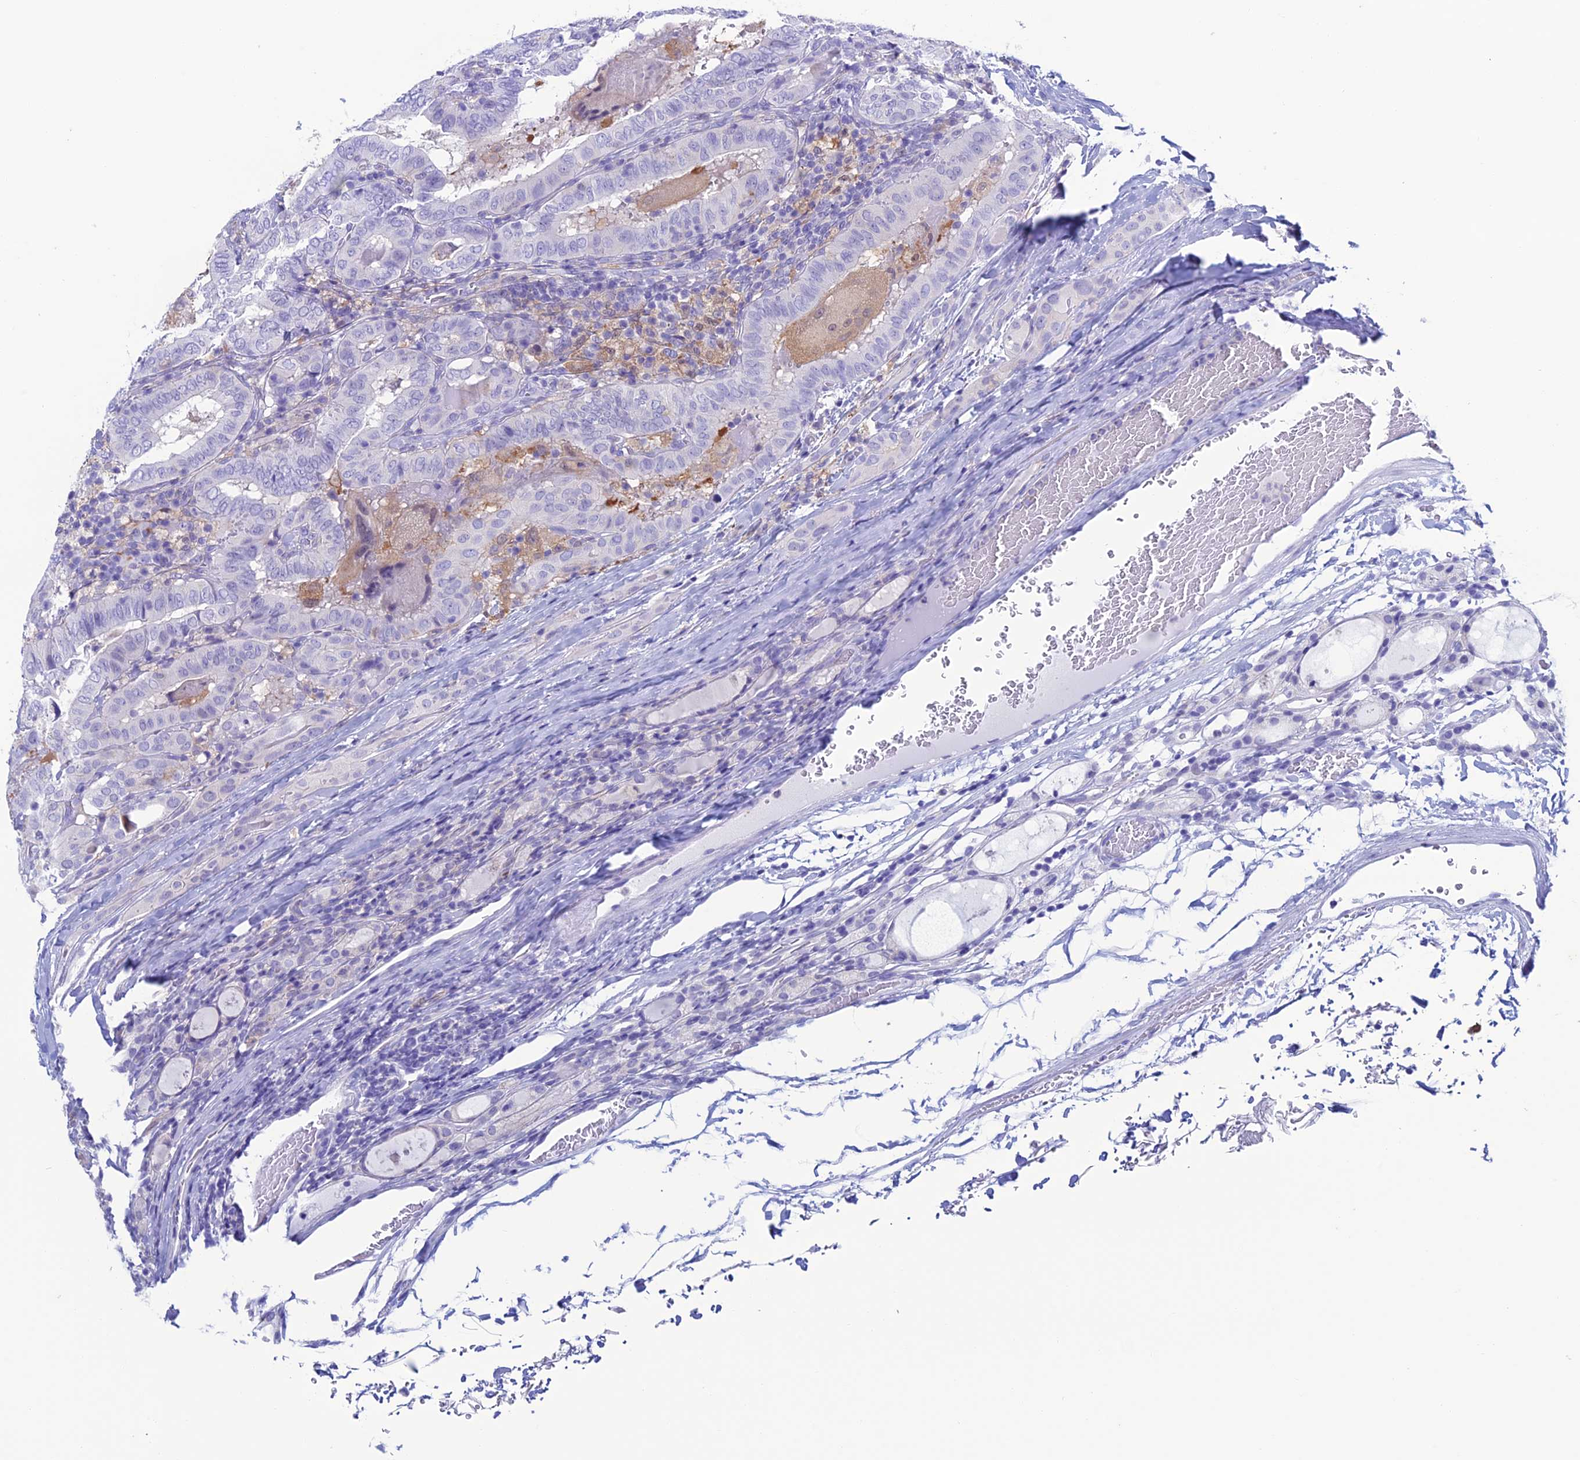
{"staining": {"intensity": "negative", "quantity": "none", "location": "none"}, "tissue": "thyroid cancer", "cell_type": "Tumor cells", "image_type": "cancer", "snomed": [{"axis": "morphology", "description": "Papillary adenocarcinoma, NOS"}, {"axis": "topography", "description": "Thyroid gland"}], "caption": "IHC of papillary adenocarcinoma (thyroid) displays no expression in tumor cells.", "gene": "KCNK17", "patient": {"sex": "female", "age": 72}}